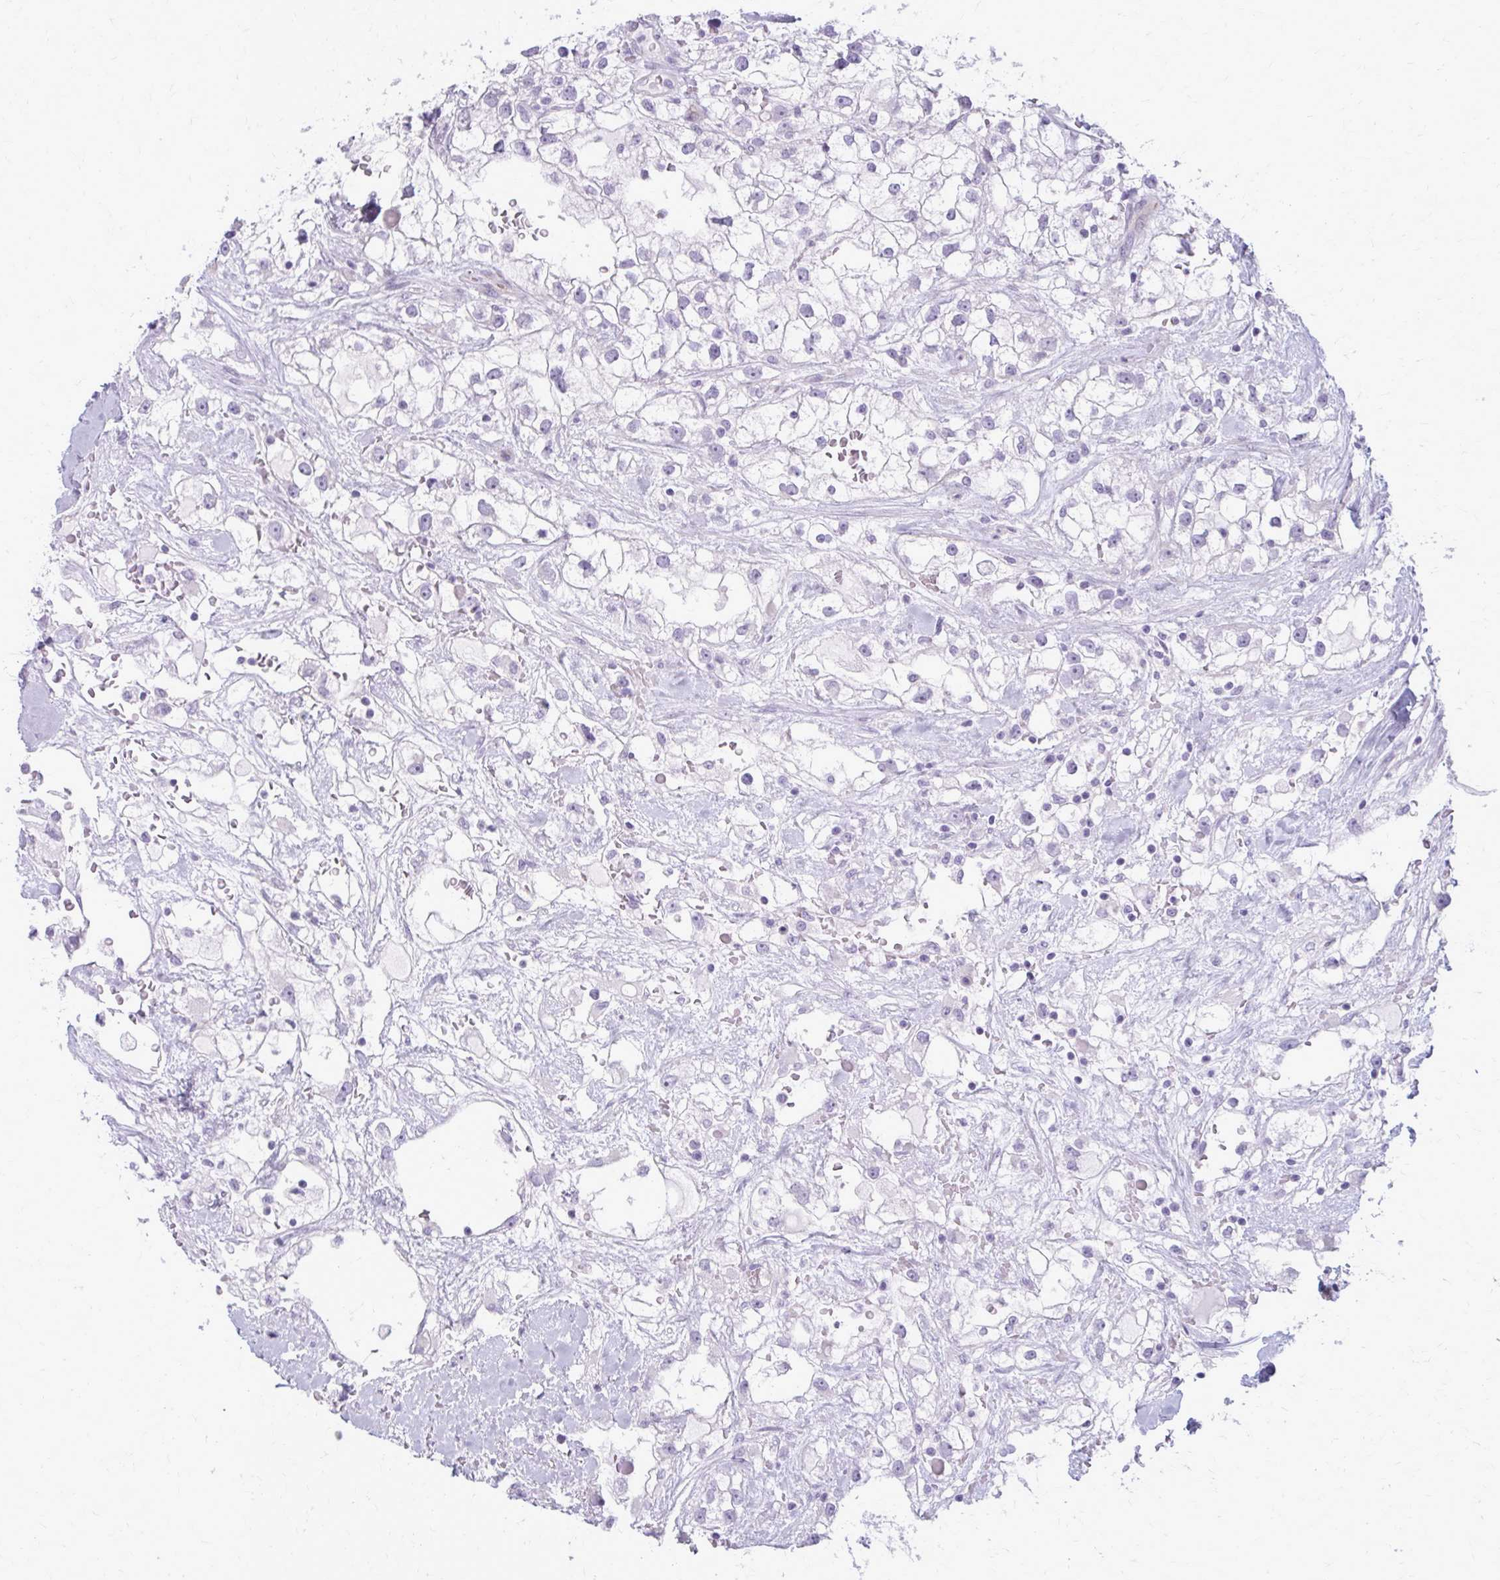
{"staining": {"intensity": "negative", "quantity": "none", "location": "none"}, "tissue": "renal cancer", "cell_type": "Tumor cells", "image_type": "cancer", "snomed": [{"axis": "morphology", "description": "Adenocarcinoma, NOS"}, {"axis": "topography", "description": "Kidney"}], "caption": "Histopathology image shows no significant protein staining in tumor cells of renal cancer (adenocarcinoma).", "gene": "CASQ2", "patient": {"sex": "male", "age": 59}}